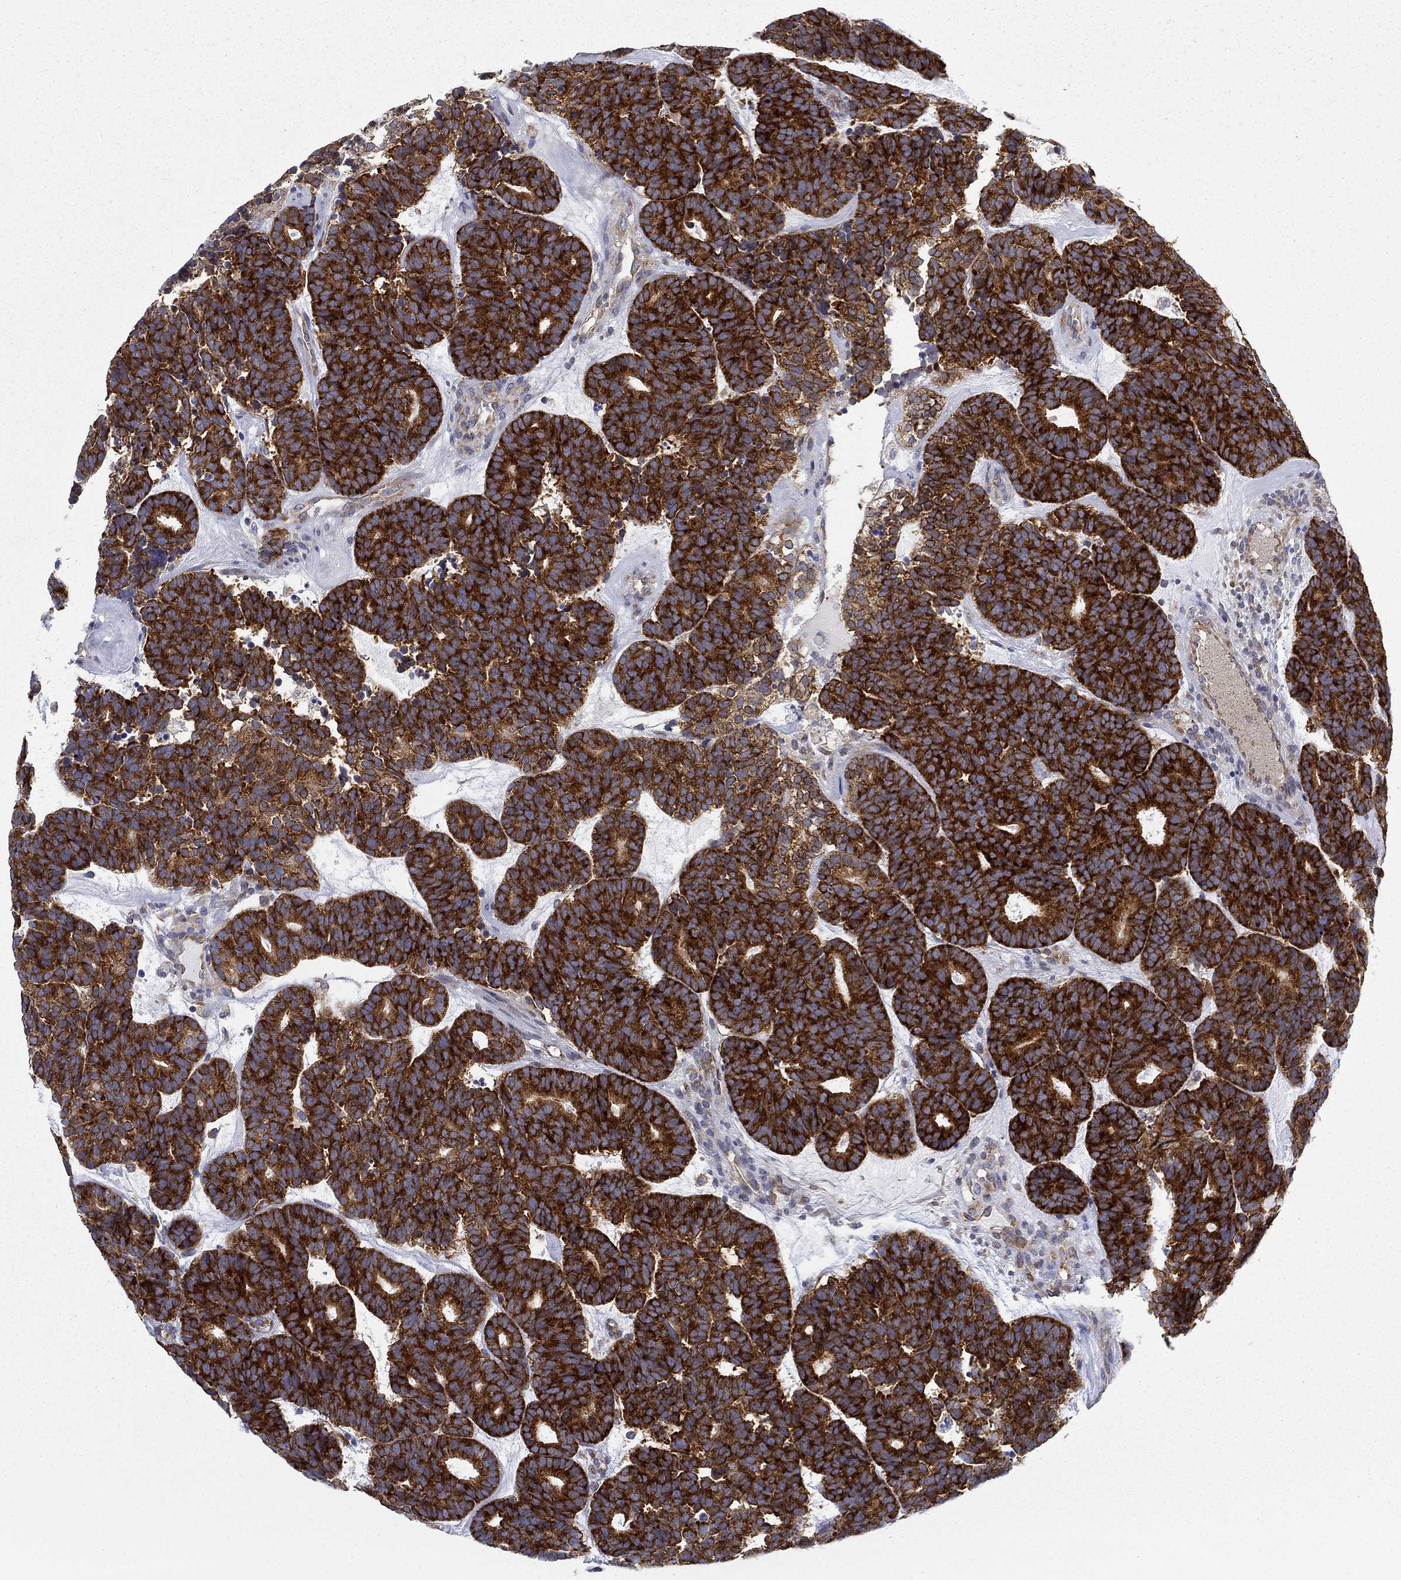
{"staining": {"intensity": "strong", "quantity": ">75%", "location": "cytoplasmic/membranous"}, "tissue": "head and neck cancer", "cell_type": "Tumor cells", "image_type": "cancer", "snomed": [{"axis": "morphology", "description": "Adenocarcinoma, NOS"}, {"axis": "topography", "description": "Head-Neck"}], "caption": "Strong cytoplasmic/membranous expression for a protein is seen in about >75% of tumor cells of head and neck adenocarcinoma using immunohistochemistry (IHC).", "gene": "FXR1", "patient": {"sex": "female", "age": 81}}